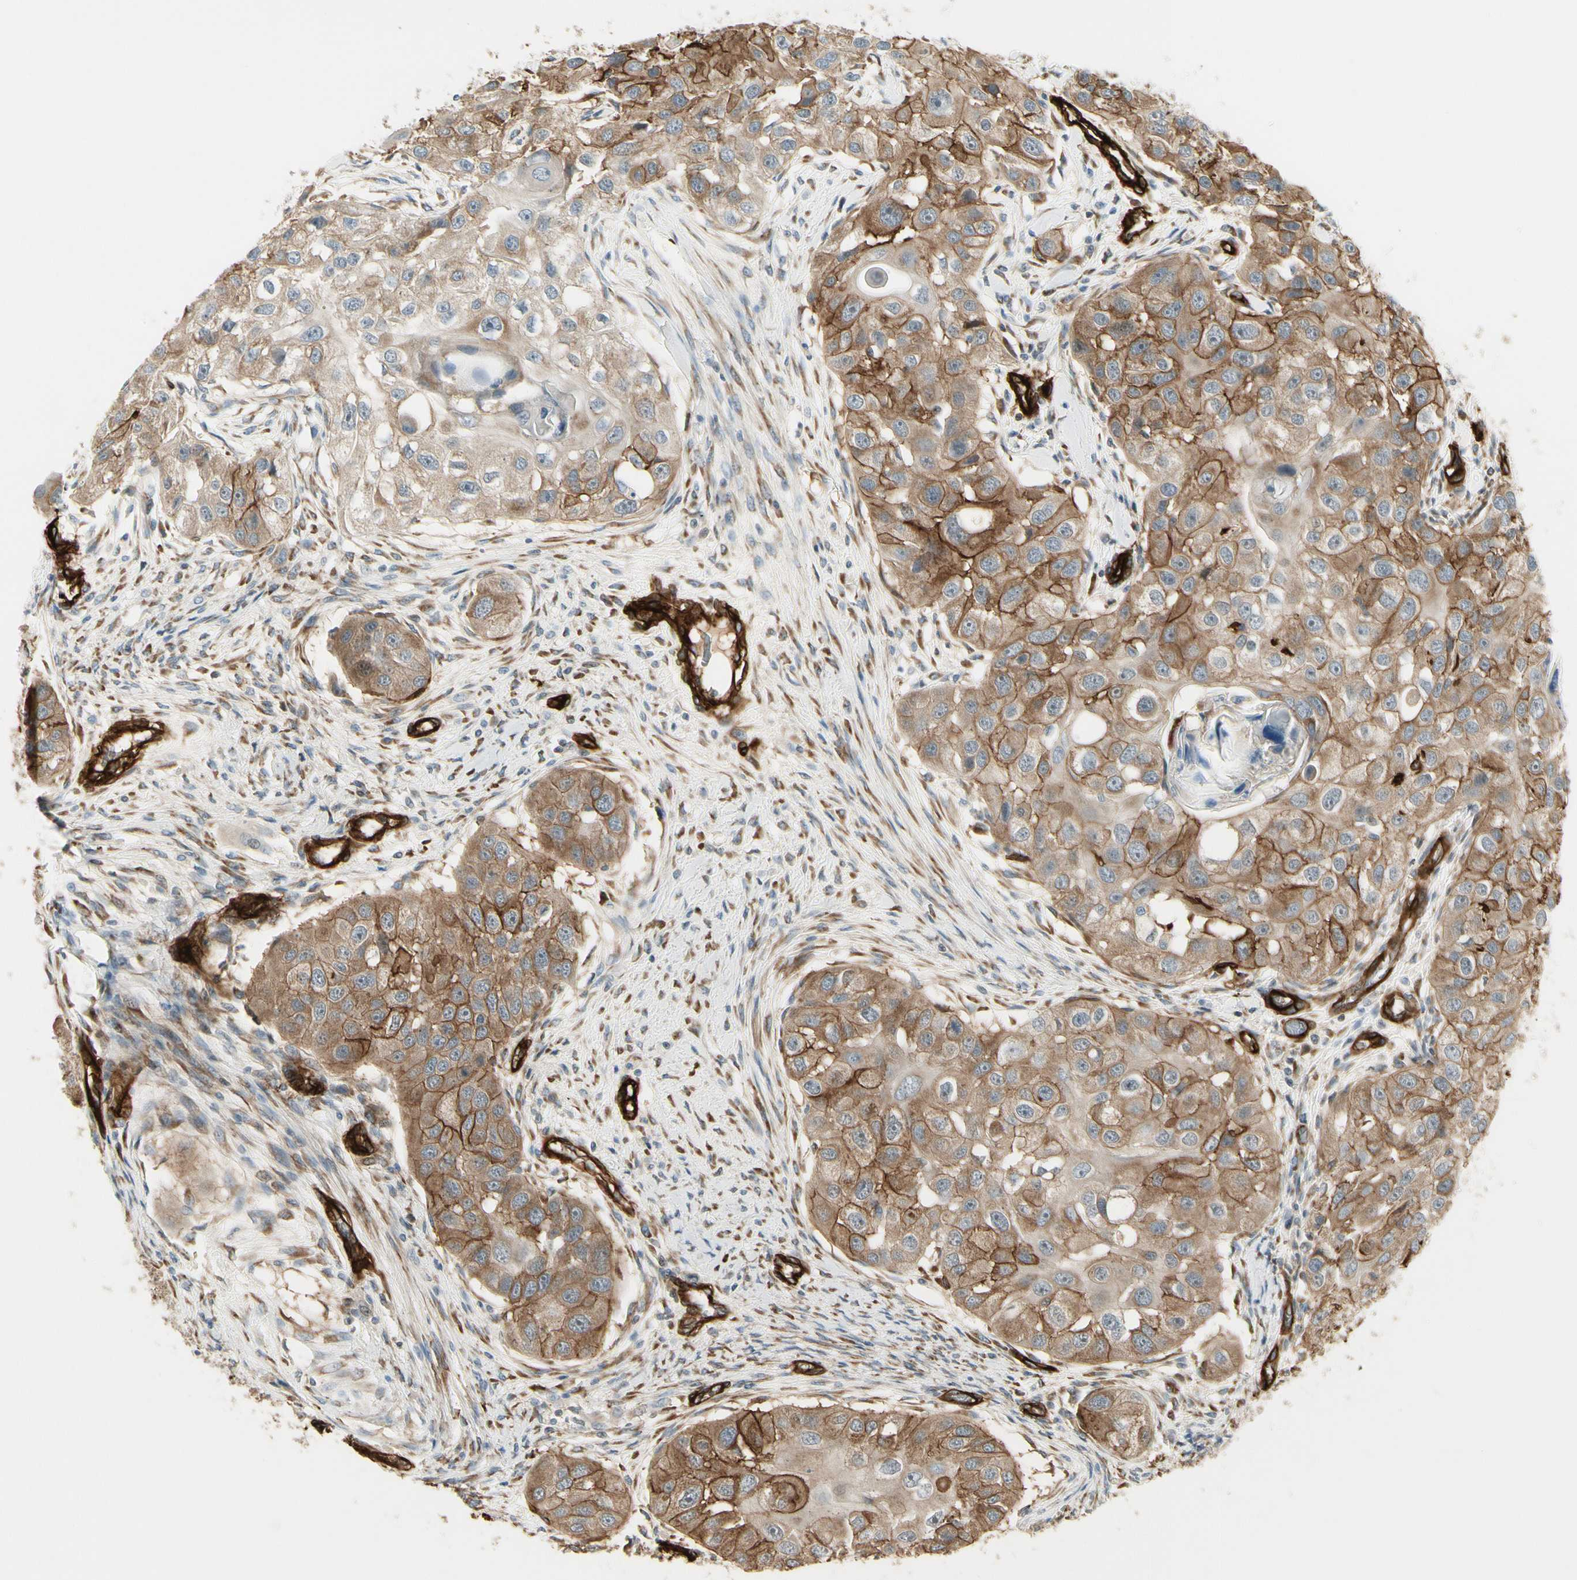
{"staining": {"intensity": "moderate", "quantity": ">75%", "location": "cytoplasmic/membranous"}, "tissue": "head and neck cancer", "cell_type": "Tumor cells", "image_type": "cancer", "snomed": [{"axis": "morphology", "description": "Normal tissue, NOS"}, {"axis": "morphology", "description": "Squamous cell carcinoma, NOS"}, {"axis": "topography", "description": "Skeletal muscle"}, {"axis": "topography", "description": "Head-Neck"}], "caption": "The micrograph shows immunohistochemical staining of head and neck squamous cell carcinoma. There is moderate cytoplasmic/membranous expression is appreciated in about >75% of tumor cells.", "gene": "MCAM", "patient": {"sex": "male", "age": 51}}